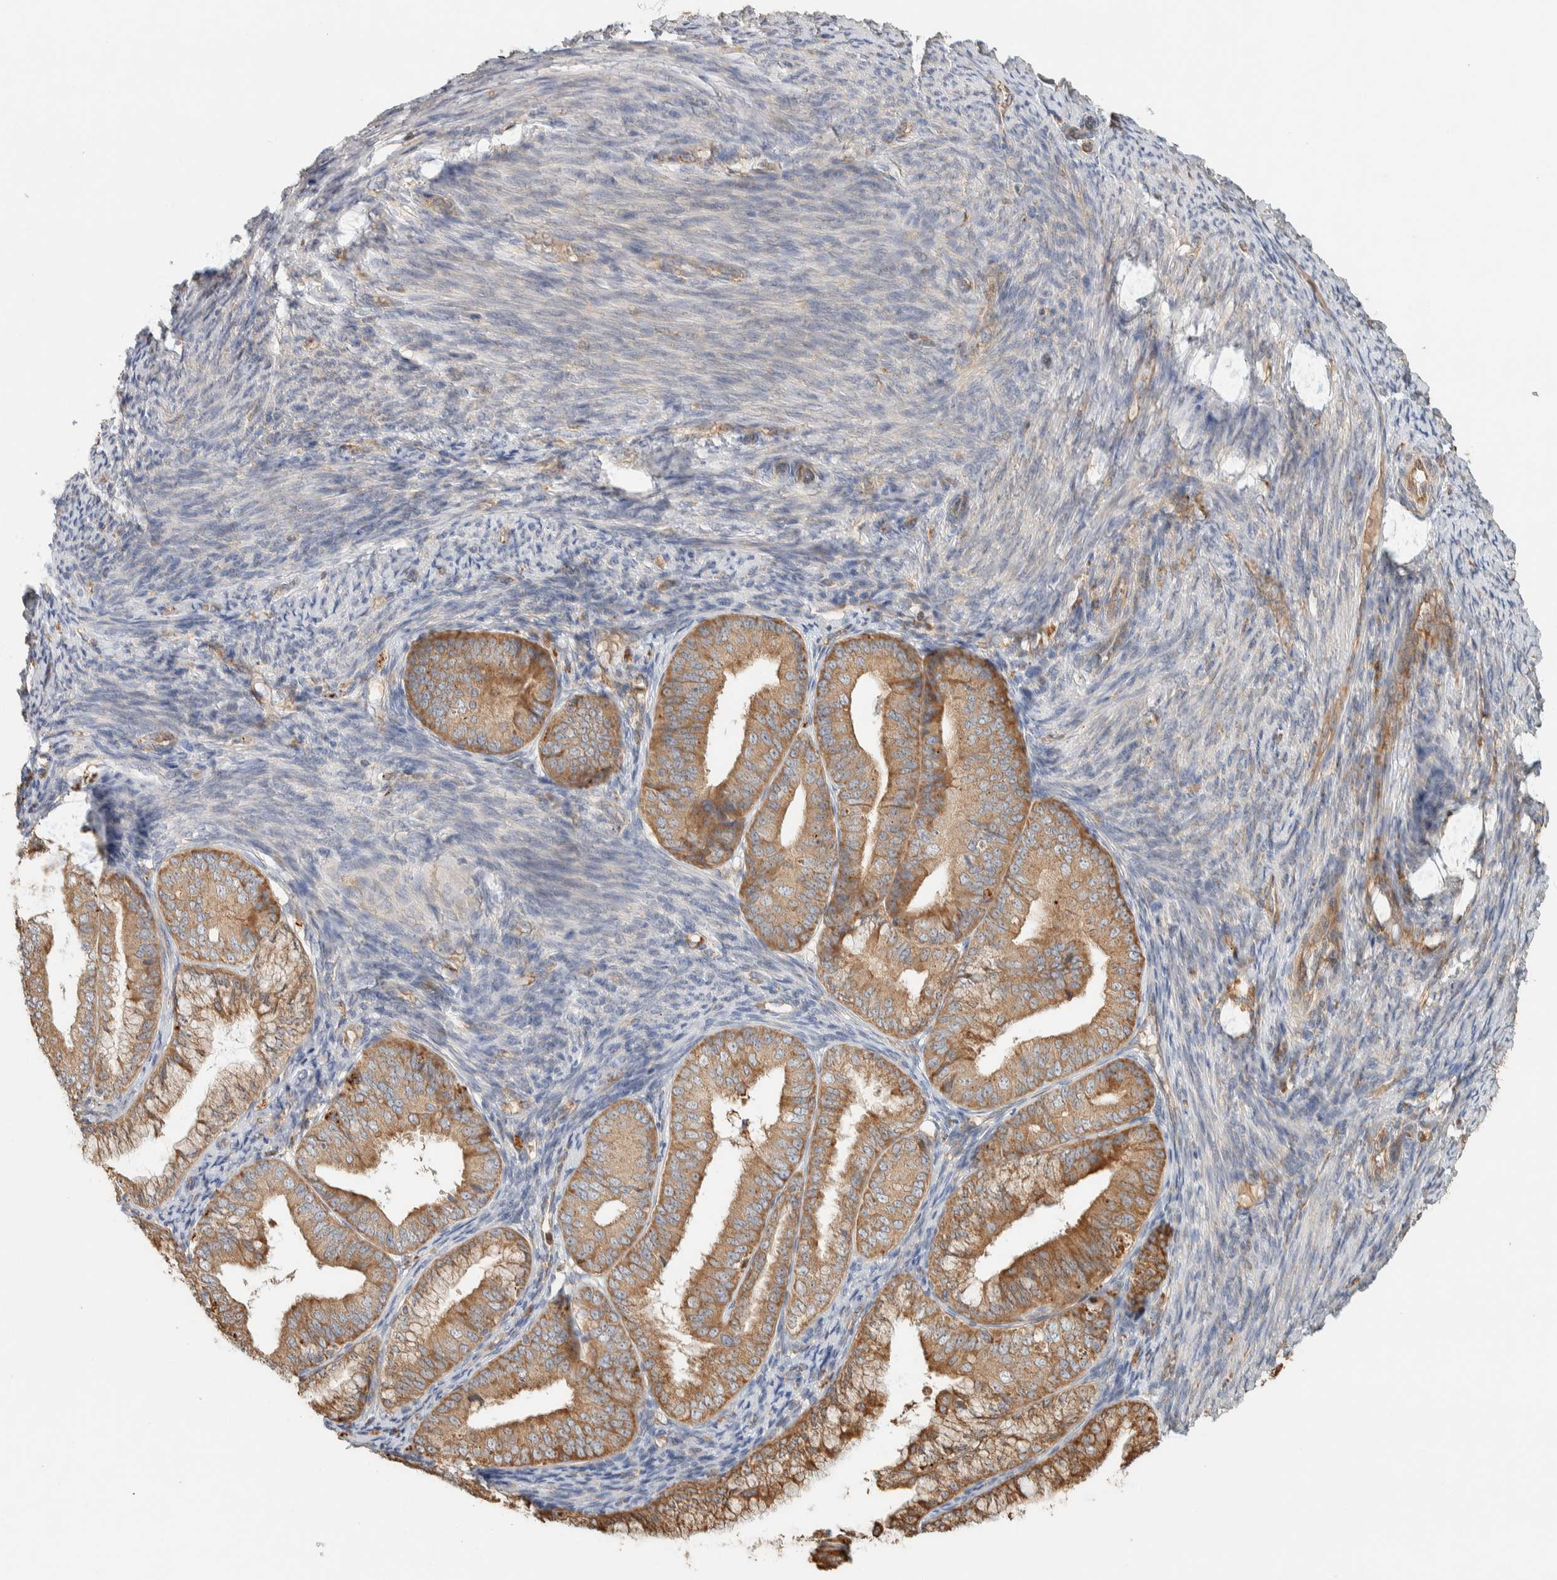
{"staining": {"intensity": "moderate", "quantity": ">75%", "location": "cytoplasmic/membranous"}, "tissue": "endometrial cancer", "cell_type": "Tumor cells", "image_type": "cancer", "snomed": [{"axis": "morphology", "description": "Adenocarcinoma, NOS"}, {"axis": "topography", "description": "Endometrium"}], "caption": "An immunohistochemistry micrograph of neoplastic tissue is shown. Protein staining in brown highlights moderate cytoplasmic/membranous positivity in endometrial adenocarcinoma within tumor cells.", "gene": "RAB11FIP1", "patient": {"sex": "female", "age": 63}}